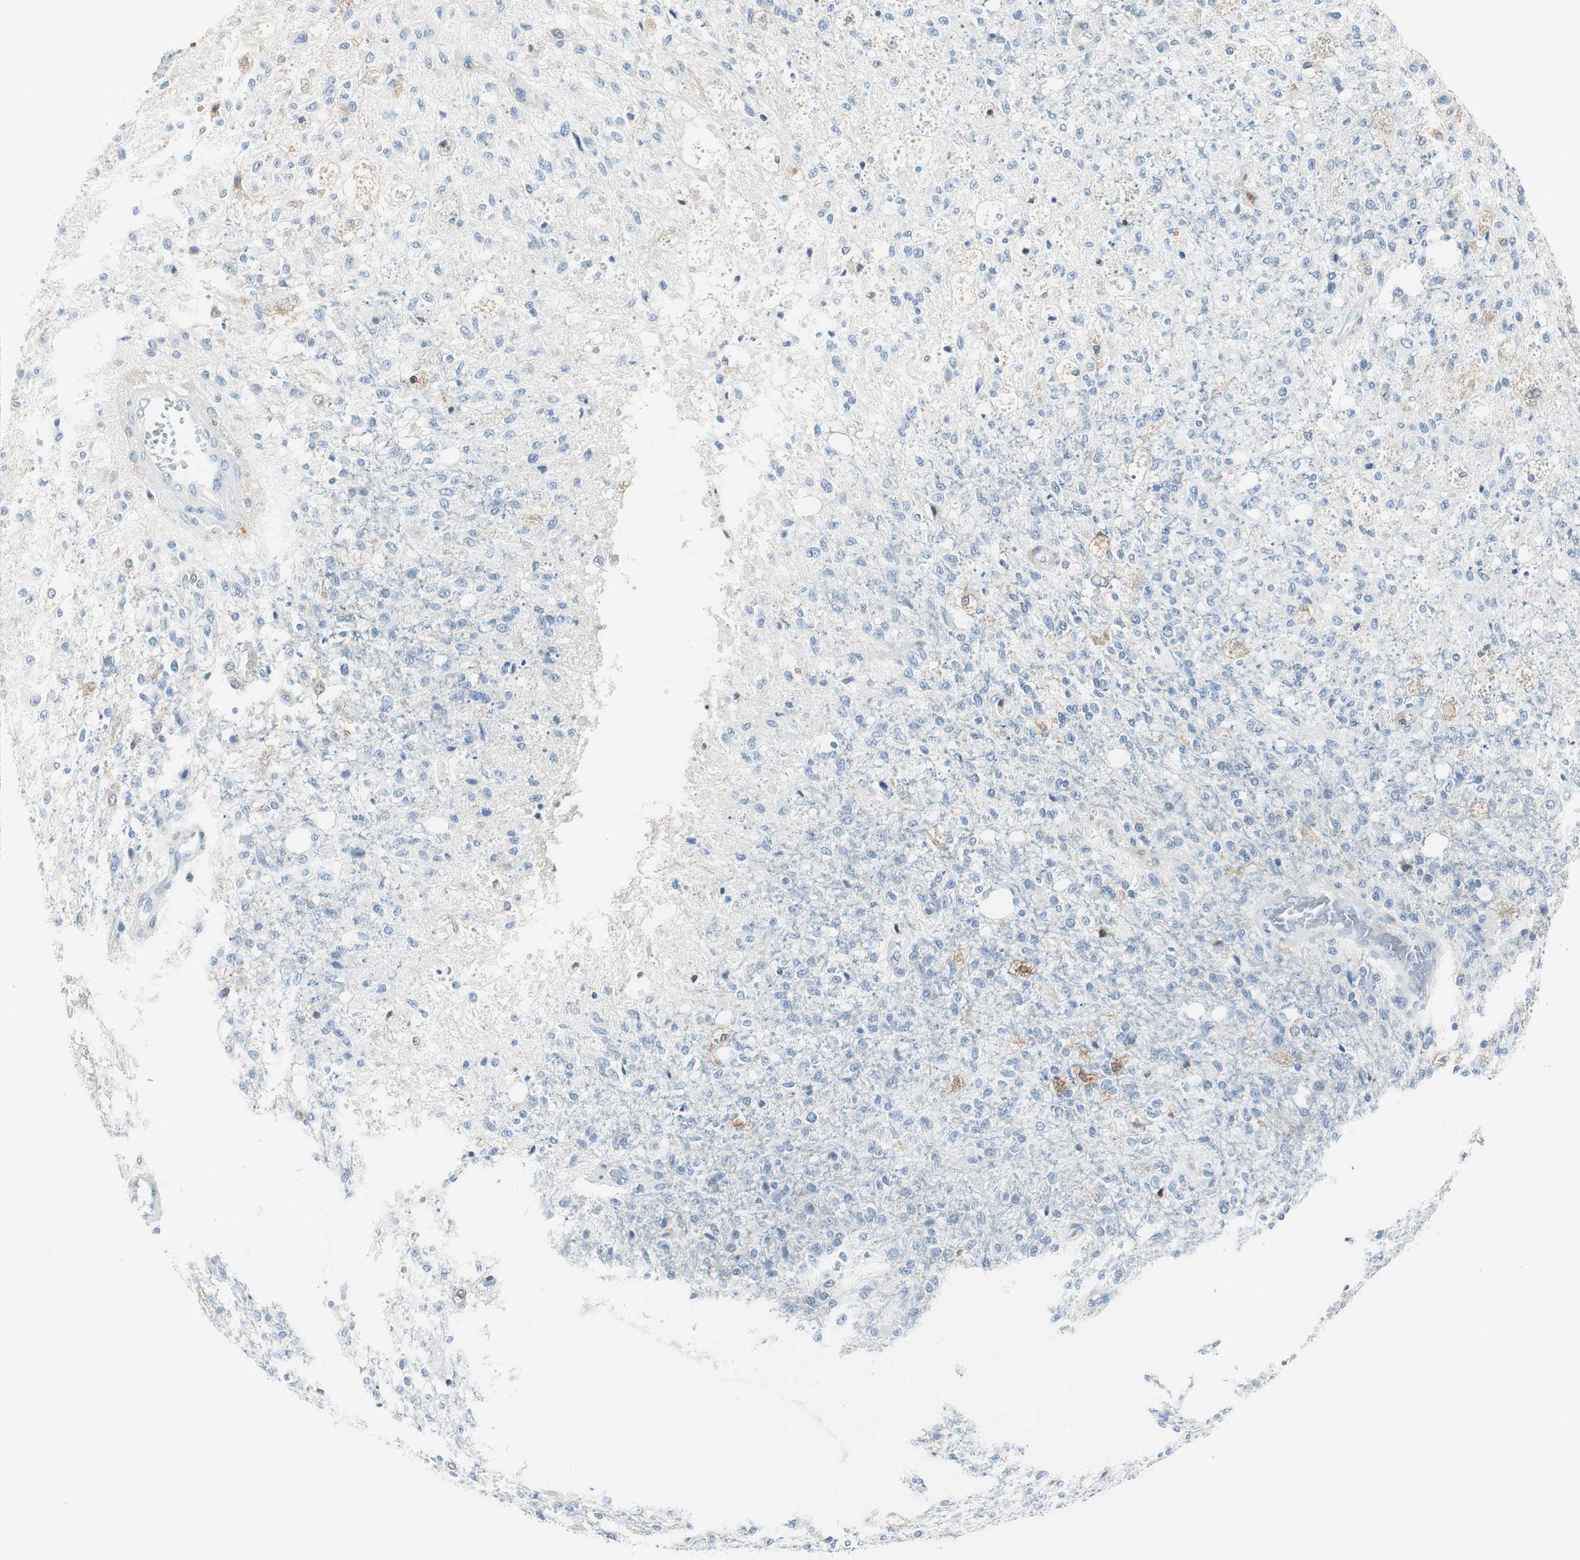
{"staining": {"intensity": "negative", "quantity": "none", "location": "none"}, "tissue": "glioma", "cell_type": "Tumor cells", "image_type": "cancer", "snomed": [{"axis": "morphology", "description": "Normal tissue, NOS"}, {"axis": "morphology", "description": "Glioma, malignant, High grade"}, {"axis": "topography", "description": "Cerebral cortex"}], "caption": "IHC image of neoplastic tissue: human glioma stained with DAB (3,3'-diaminobenzidine) reveals no significant protein staining in tumor cells.", "gene": "MSTO1", "patient": {"sex": "male", "age": 77}}